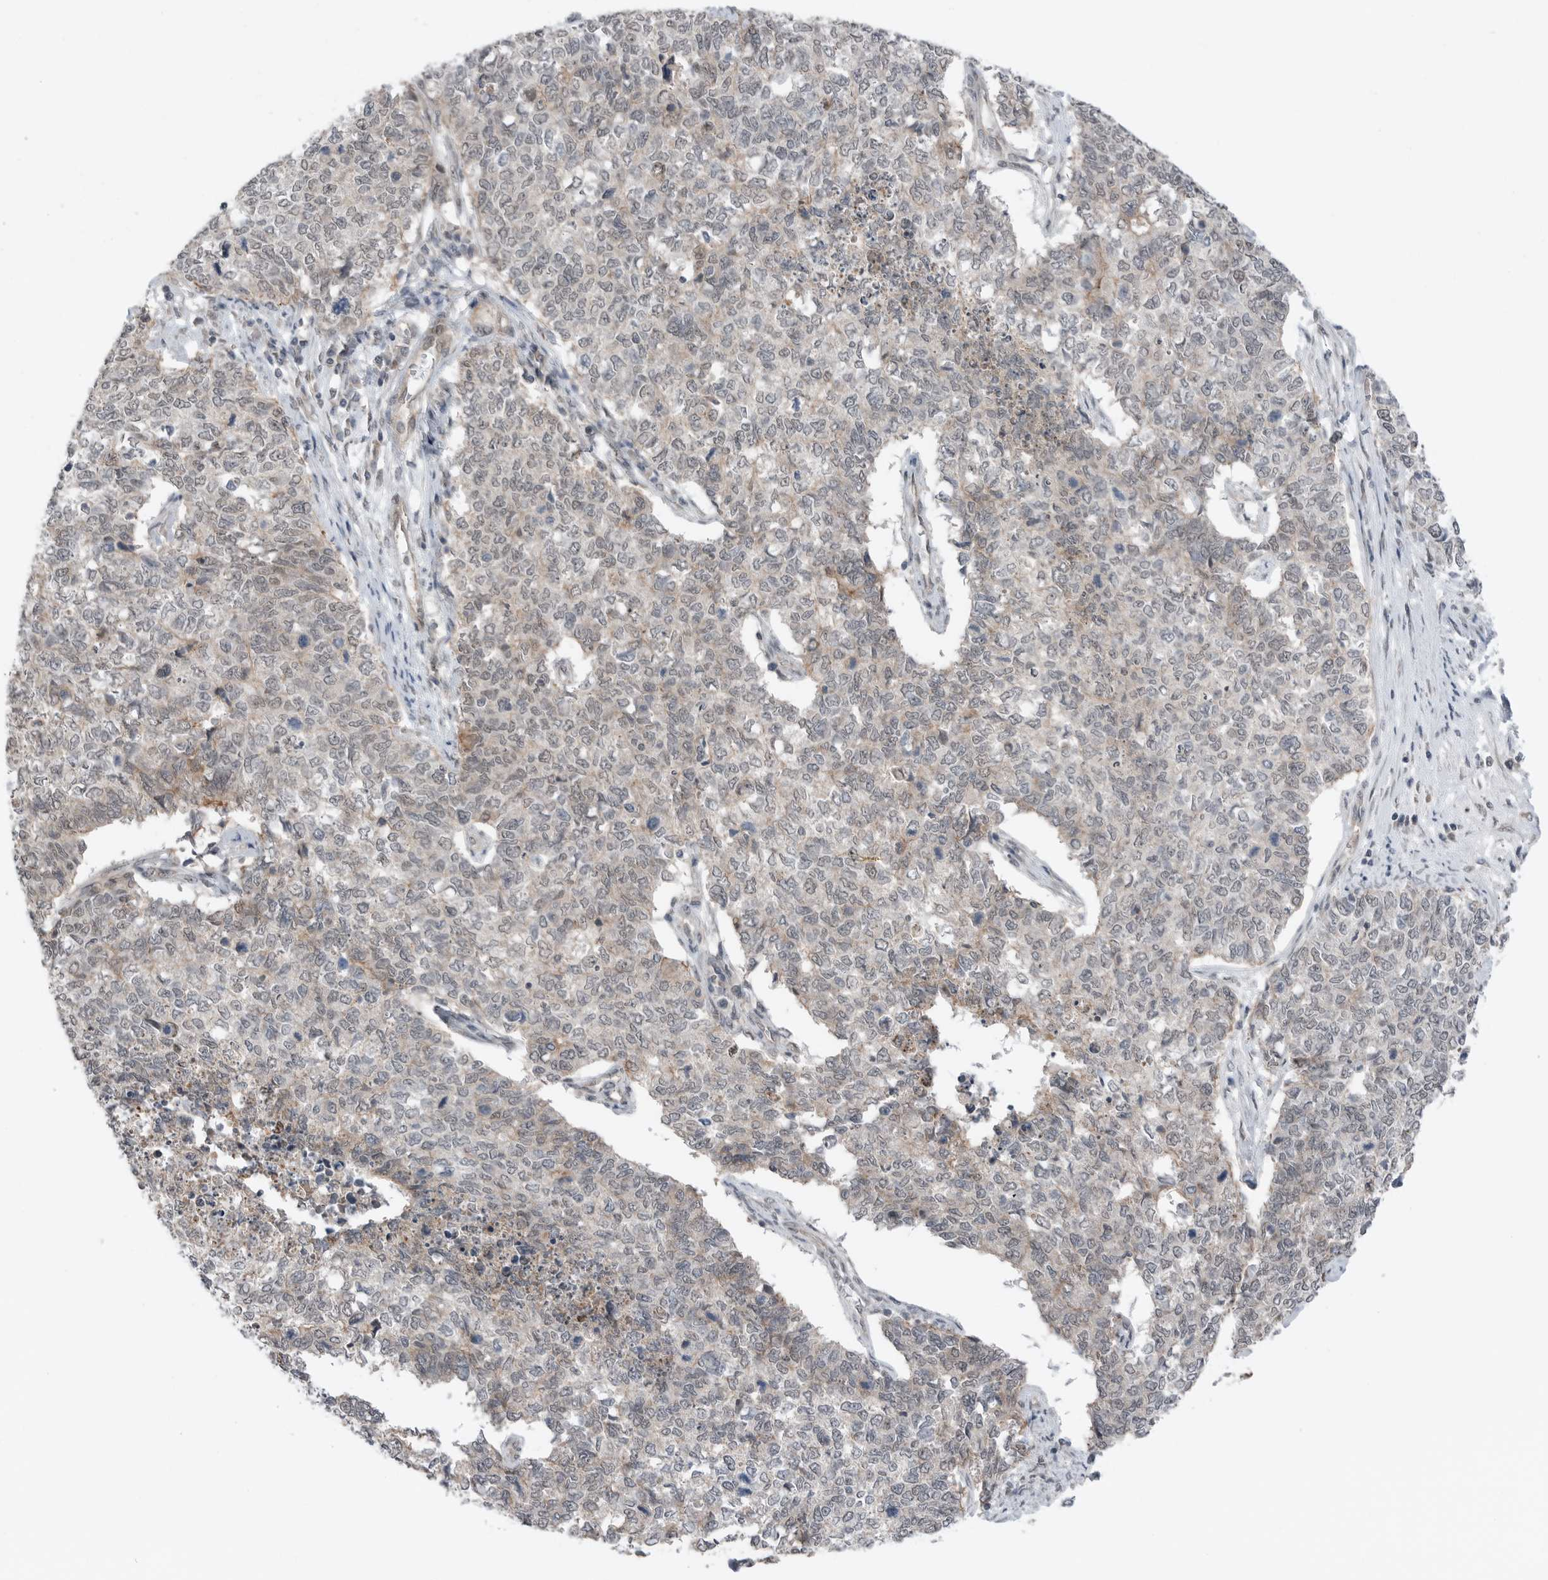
{"staining": {"intensity": "weak", "quantity": "<25%", "location": "cytoplasmic/membranous"}, "tissue": "cervical cancer", "cell_type": "Tumor cells", "image_type": "cancer", "snomed": [{"axis": "morphology", "description": "Squamous cell carcinoma, NOS"}, {"axis": "topography", "description": "Cervix"}], "caption": "IHC histopathology image of cervical cancer stained for a protein (brown), which shows no expression in tumor cells. Nuclei are stained in blue.", "gene": "NTAQ1", "patient": {"sex": "female", "age": 63}}